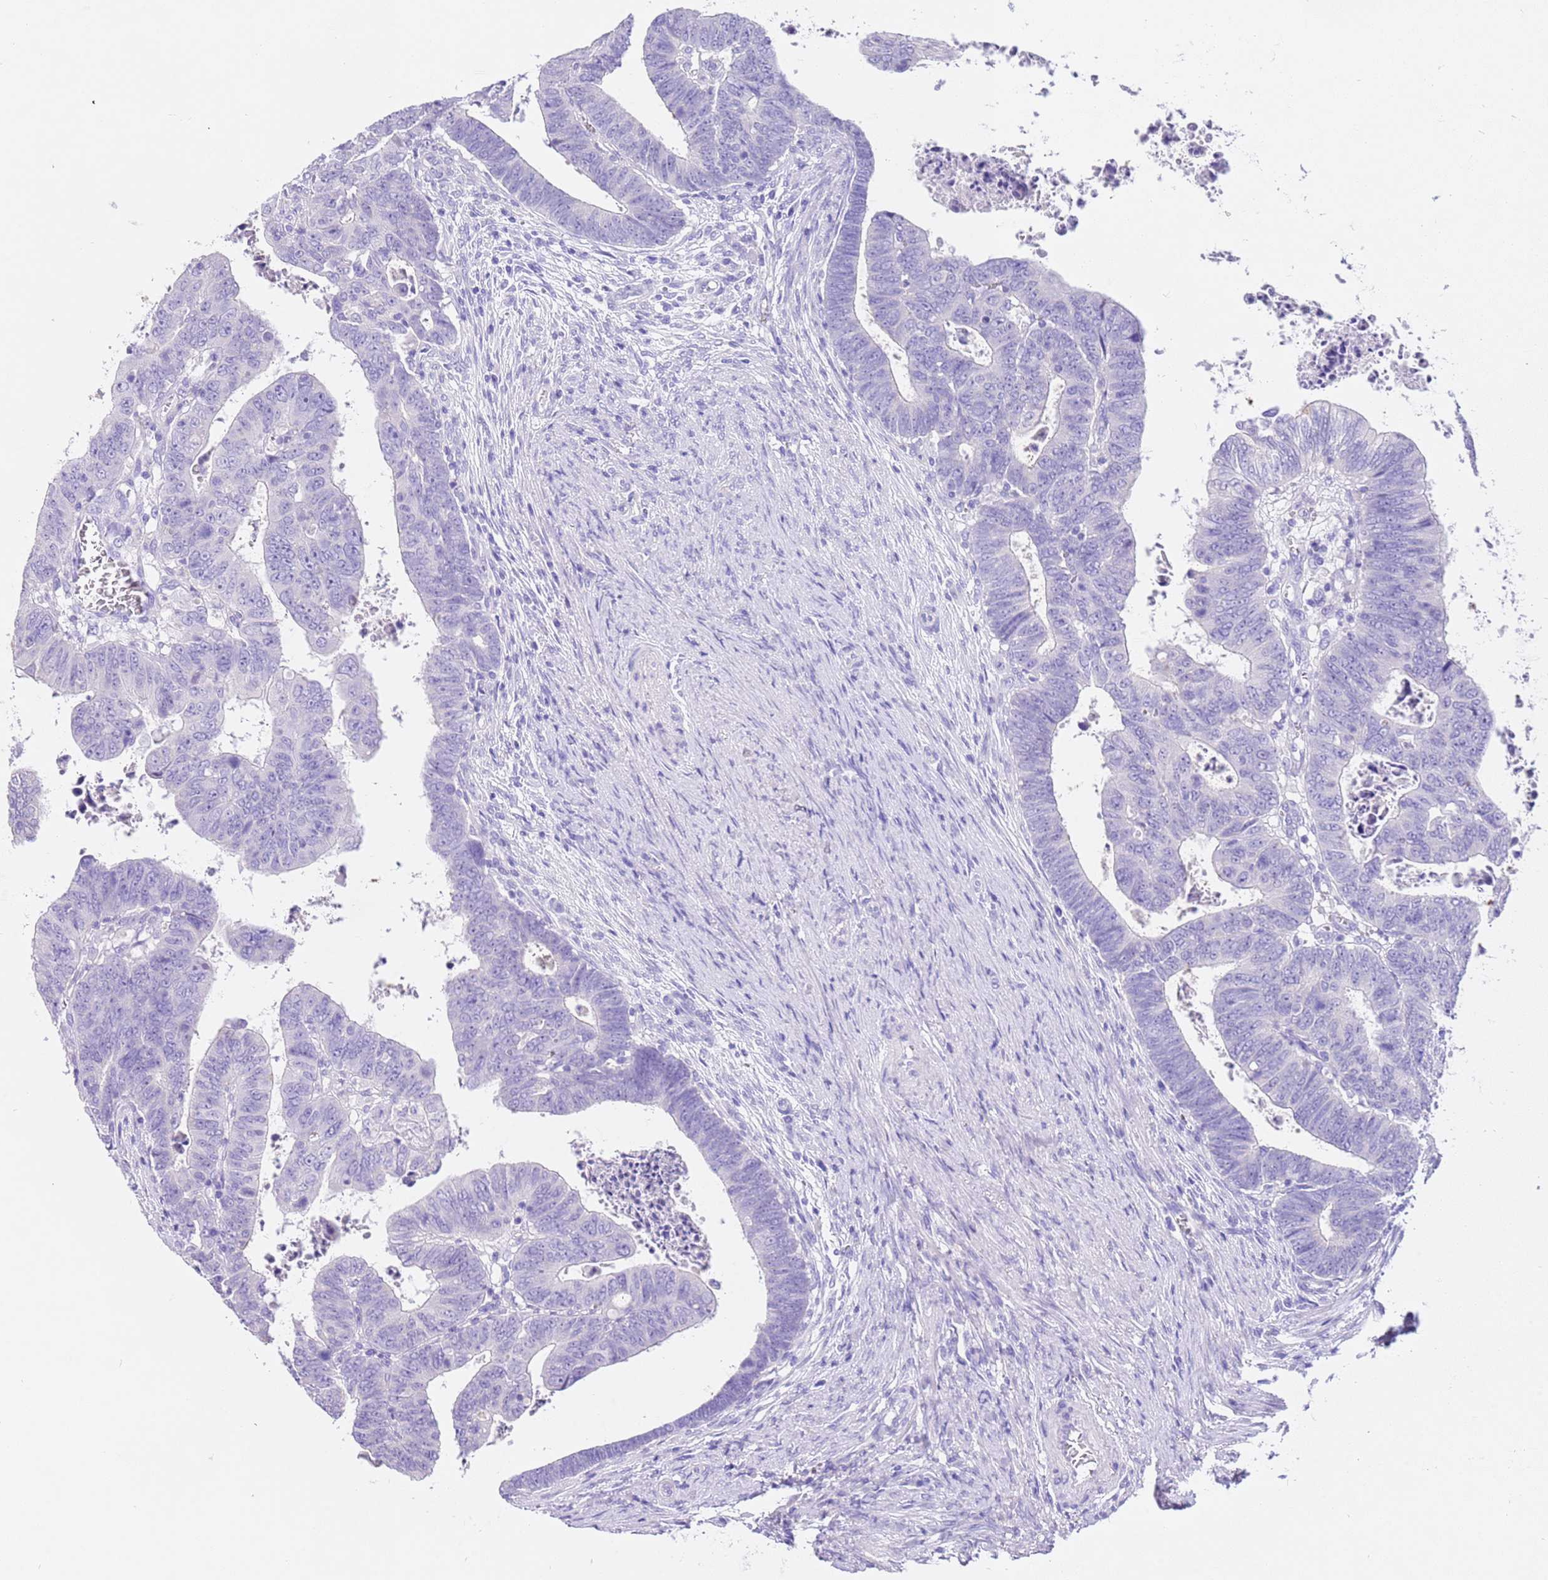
{"staining": {"intensity": "negative", "quantity": "none", "location": "none"}, "tissue": "colorectal cancer", "cell_type": "Tumor cells", "image_type": "cancer", "snomed": [{"axis": "morphology", "description": "Normal tissue, NOS"}, {"axis": "morphology", "description": "Adenocarcinoma, NOS"}, {"axis": "topography", "description": "Rectum"}], "caption": "A photomicrograph of human colorectal cancer is negative for staining in tumor cells.", "gene": "CPB1", "patient": {"sex": "female", "age": 65}}